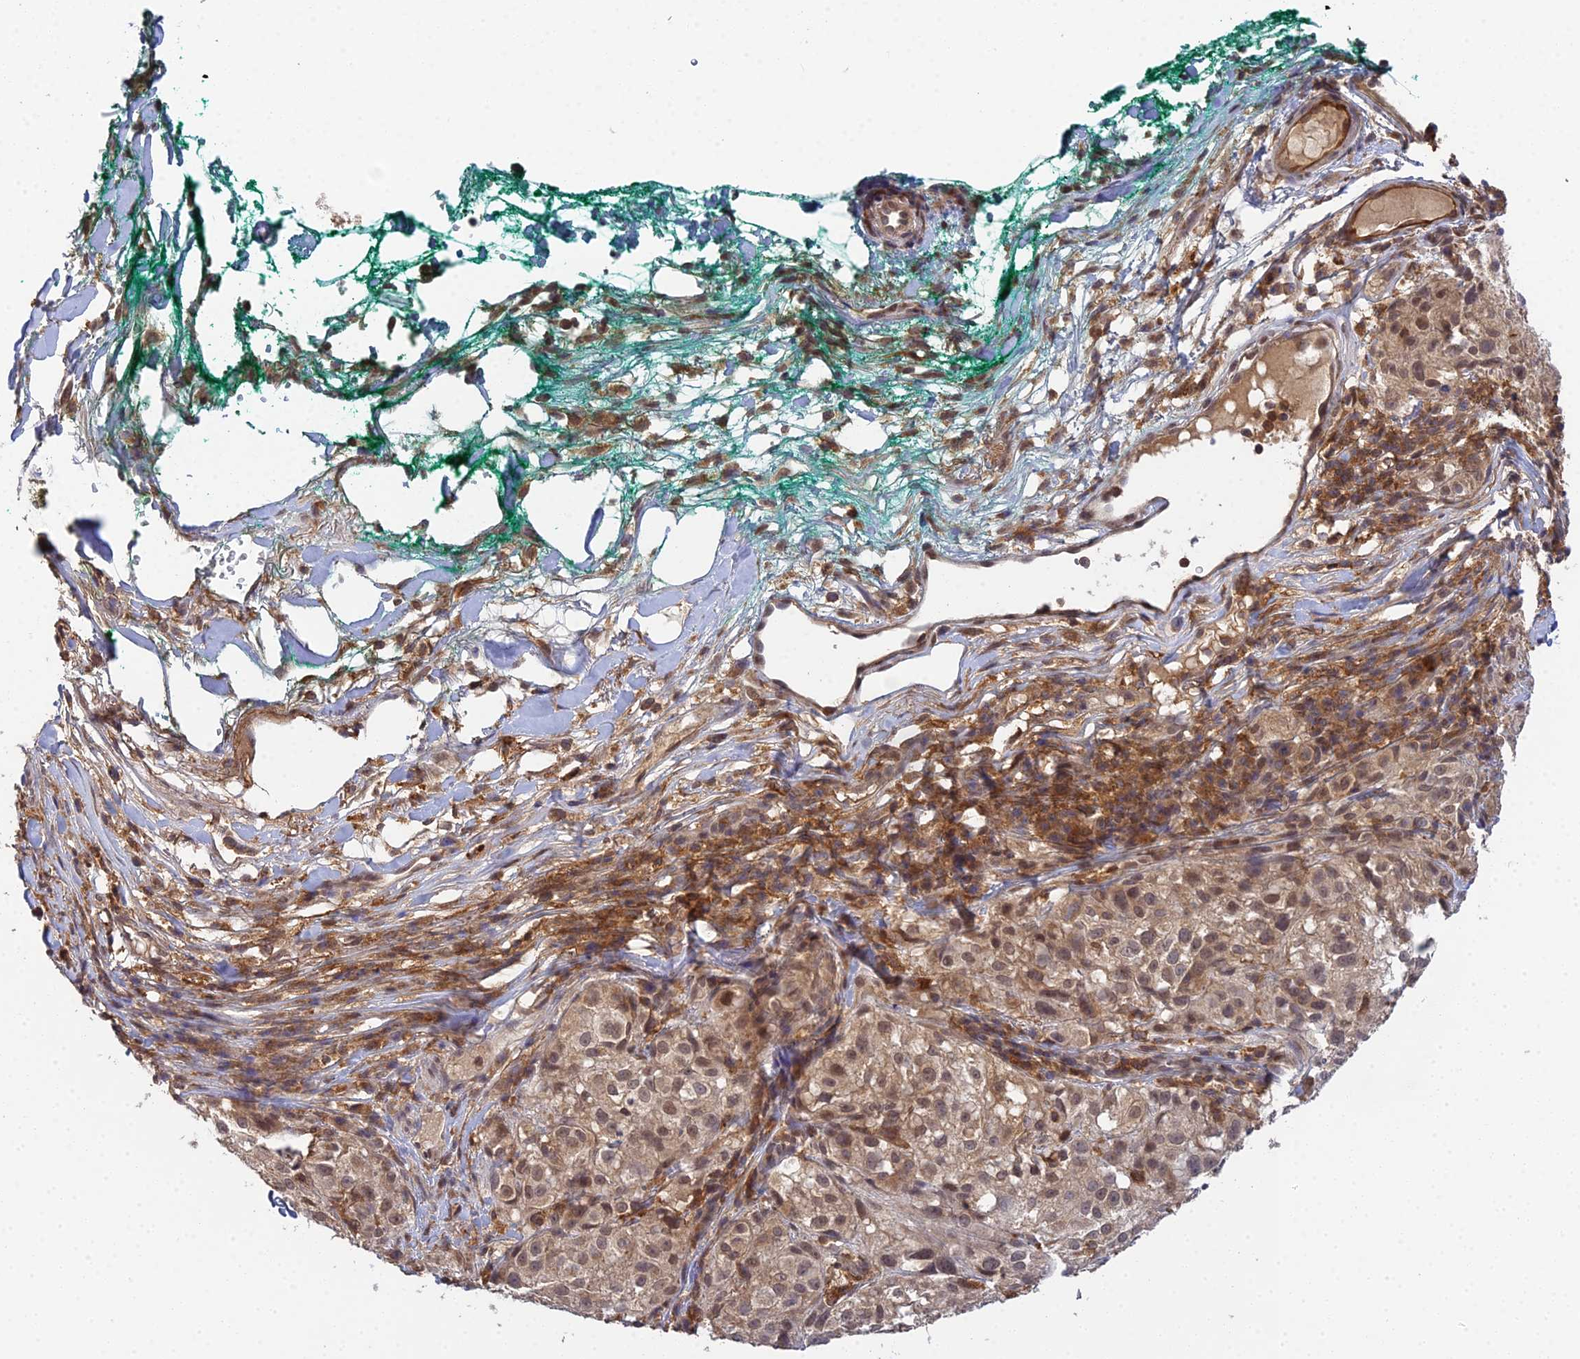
{"staining": {"intensity": "moderate", "quantity": ">75%", "location": "nuclear"}, "tissue": "melanoma", "cell_type": "Tumor cells", "image_type": "cancer", "snomed": [{"axis": "morphology", "description": "Necrosis, NOS"}, {"axis": "morphology", "description": "Malignant melanoma, NOS"}, {"axis": "topography", "description": "Skin"}], "caption": "Malignant melanoma was stained to show a protein in brown. There is medium levels of moderate nuclear expression in about >75% of tumor cells. The protein is shown in brown color, while the nuclei are stained blue.", "gene": "TPRX1", "patient": {"sex": "female", "age": 87}}